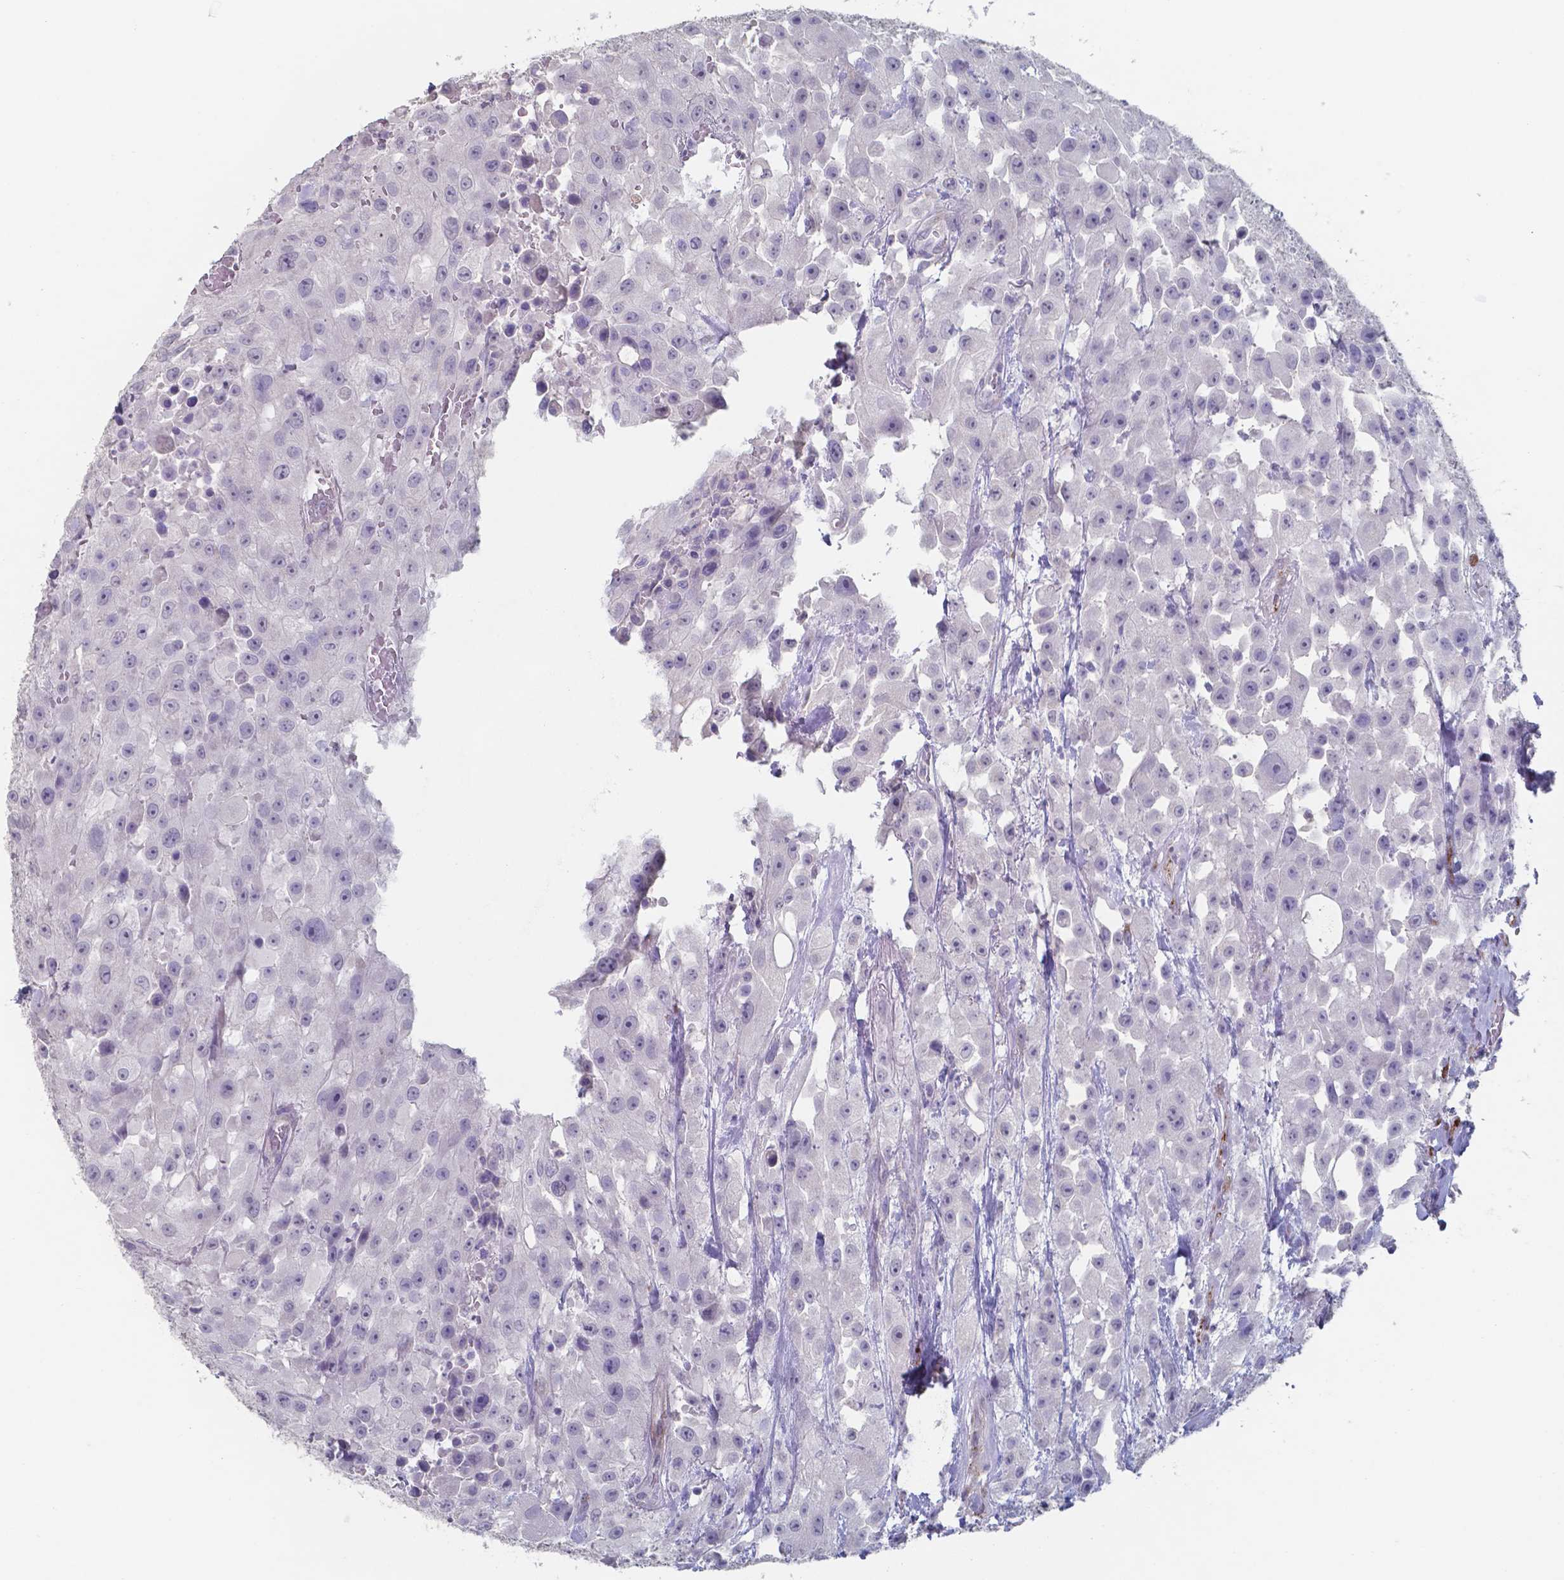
{"staining": {"intensity": "negative", "quantity": "none", "location": "none"}, "tissue": "urothelial cancer", "cell_type": "Tumor cells", "image_type": "cancer", "snomed": [{"axis": "morphology", "description": "Urothelial carcinoma, High grade"}, {"axis": "topography", "description": "Urinary bladder"}], "caption": "Immunohistochemistry of urothelial cancer exhibits no positivity in tumor cells. (DAB immunohistochemistry, high magnification).", "gene": "PLA2R1", "patient": {"sex": "male", "age": 79}}